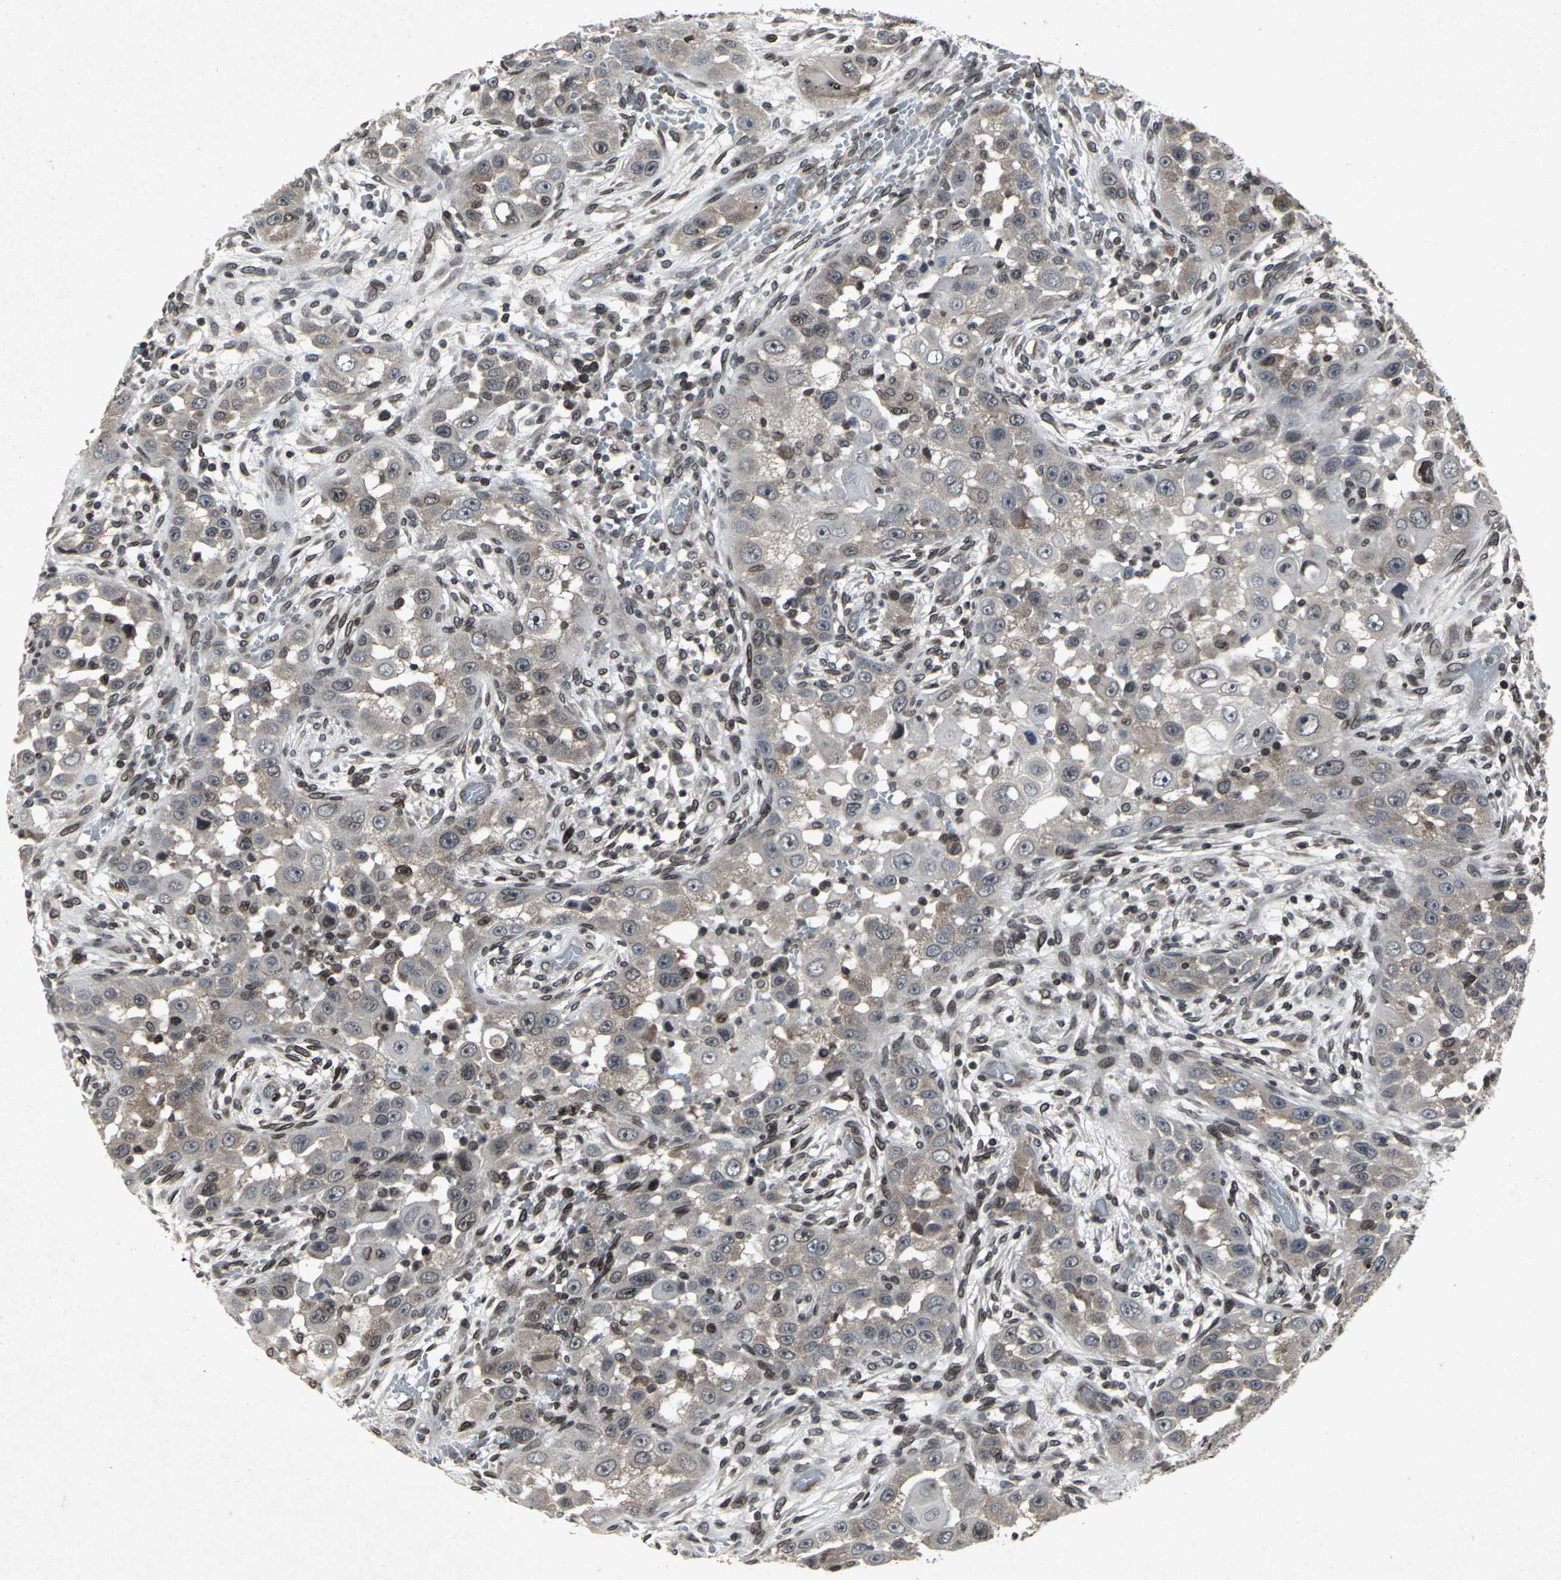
{"staining": {"intensity": "moderate", "quantity": "<25%", "location": "cytoplasmic/membranous,nuclear"}, "tissue": "head and neck cancer", "cell_type": "Tumor cells", "image_type": "cancer", "snomed": [{"axis": "morphology", "description": "Carcinoma, NOS"}, {"axis": "topography", "description": "Head-Neck"}], "caption": "Head and neck cancer (carcinoma) stained with a brown dye displays moderate cytoplasmic/membranous and nuclear positive expression in approximately <25% of tumor cells.", "gene": "SH2B3", "patient": {"sex": "male", "age": 87}}